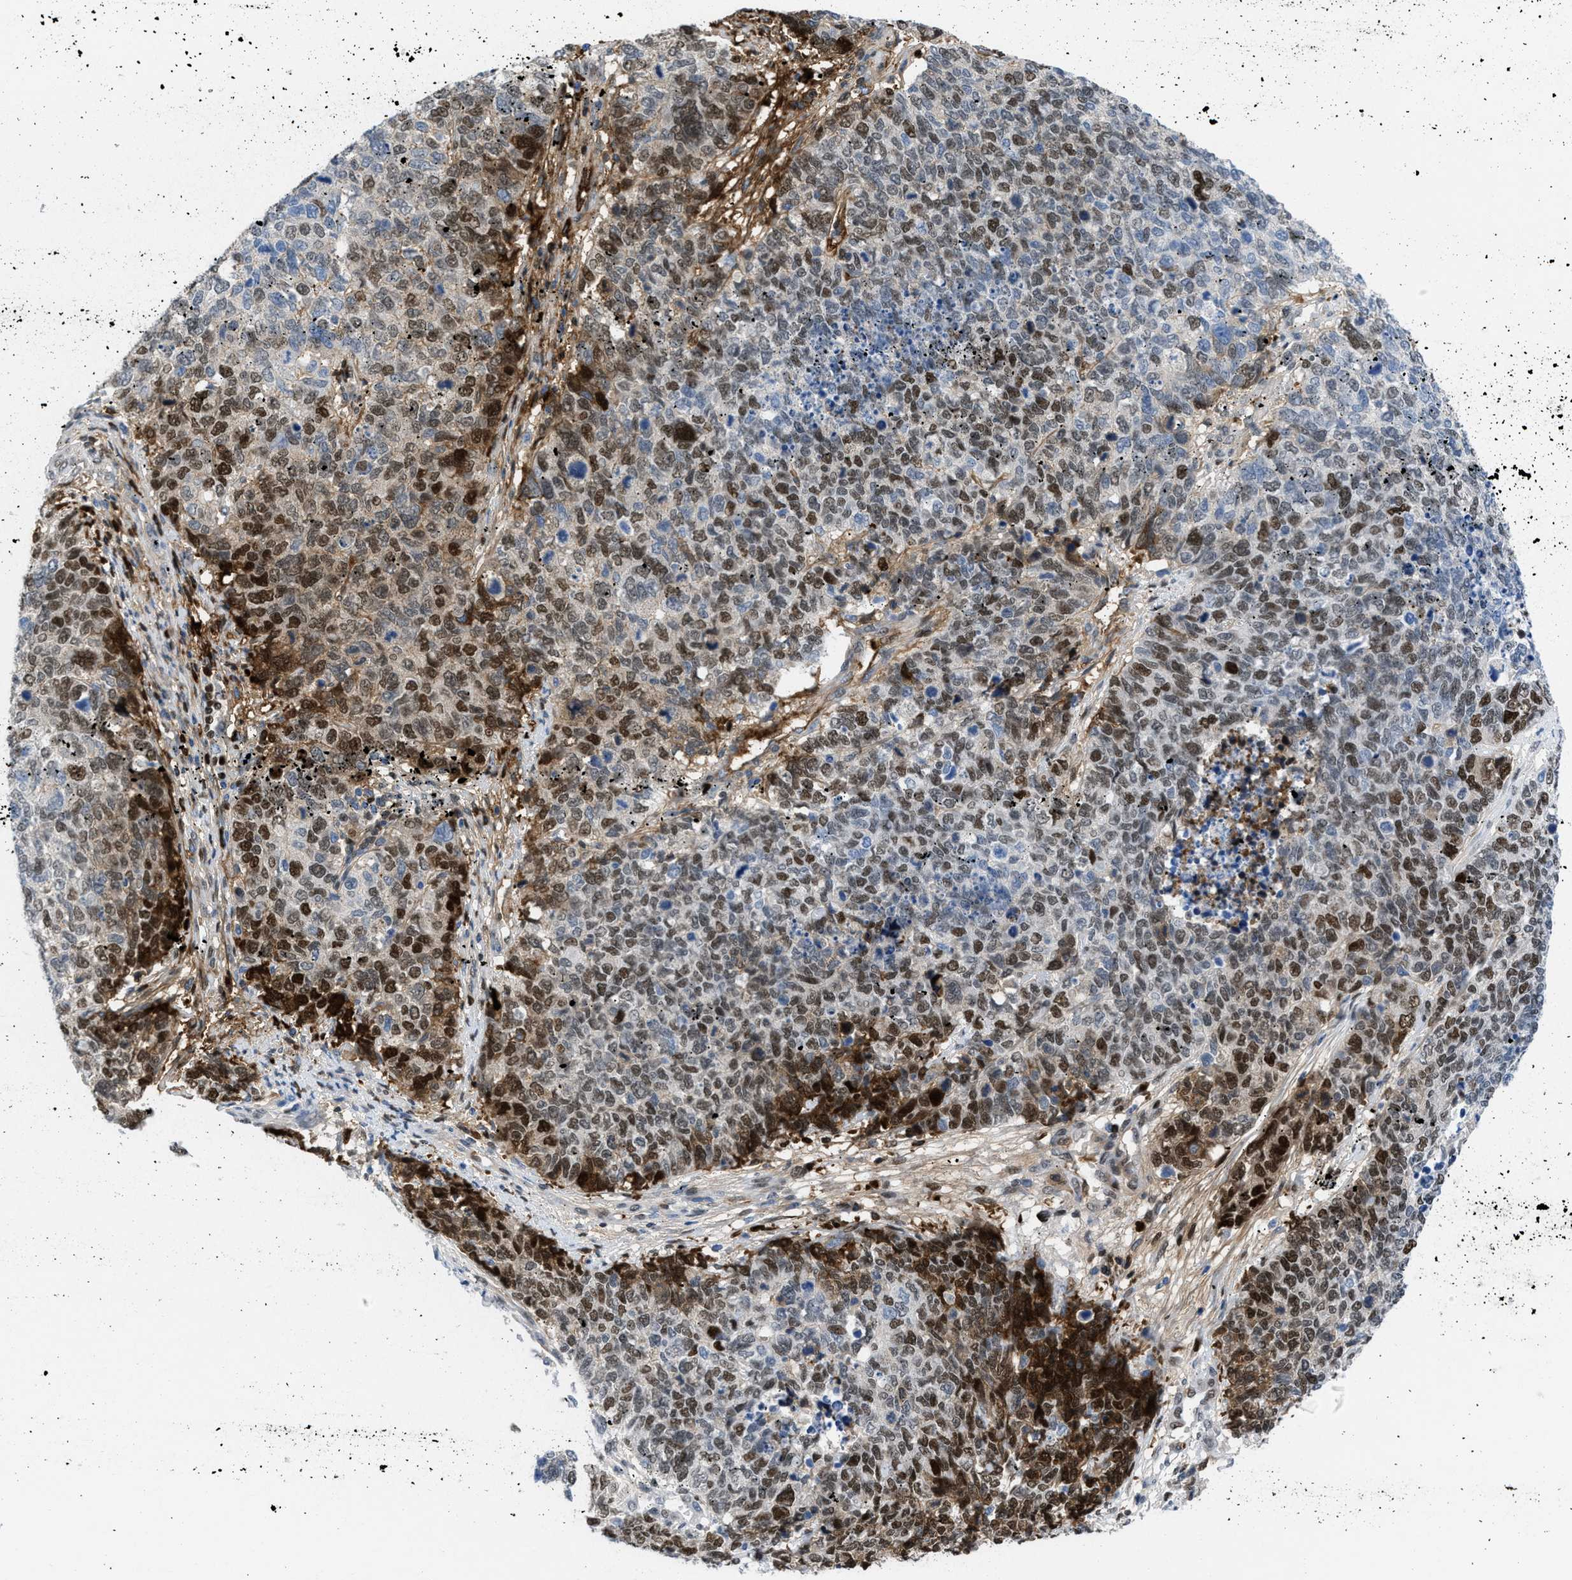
{"staining": {"intensity": "moderate", "quantity": ">75%", "location": "nuclear"}, "tissue": "cervical cancer", "cell_type": "Tumor cells", "image_type": "cancer", "snomed": [{"axis": "morphology", "description": "Squamous cell carcinoma, NOS"}, {"axis": "topography", "description": "Cervix"}], "caption": "Squamous cell carcinoma (cervical) stained with a brown dye shows moderate nuclear positive positivity in about >75% of tumor cells.", "gene": "LEF1", "patient": {"sex": "female", "age": 63}}